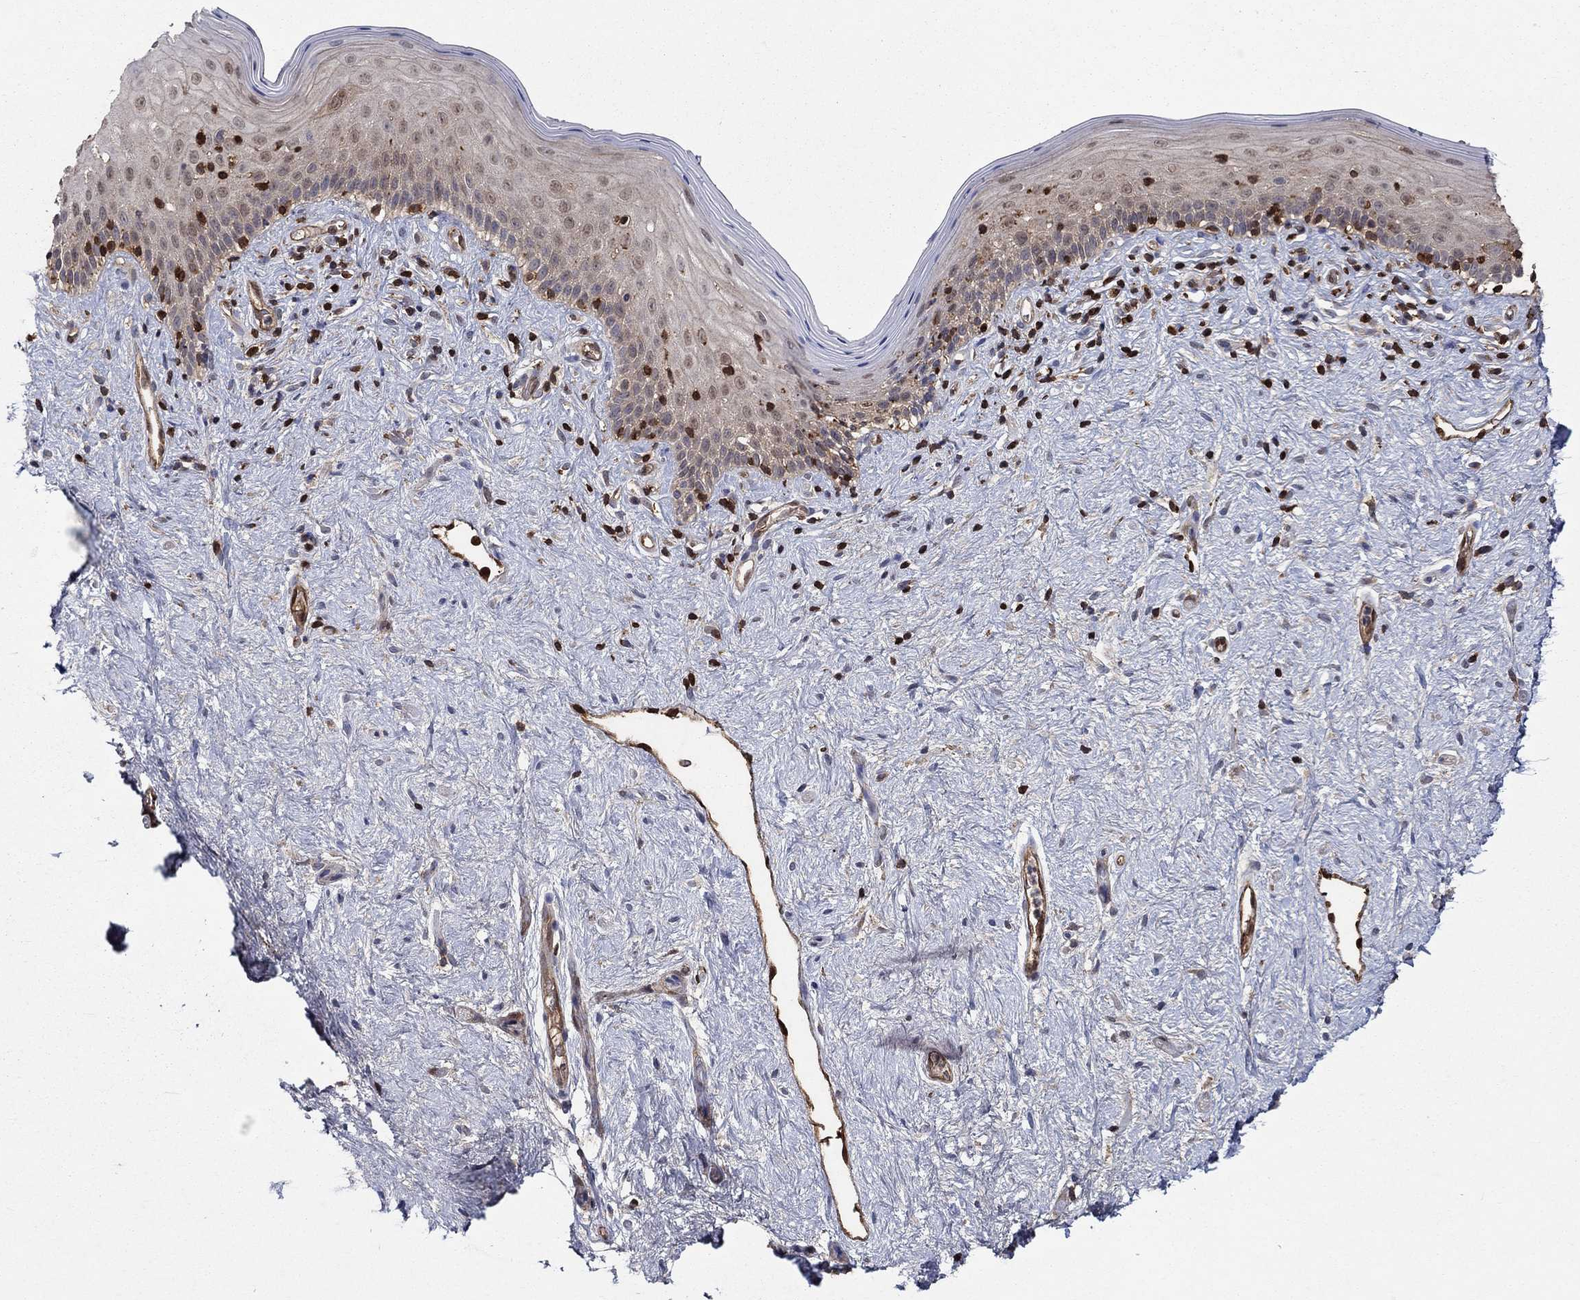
{"staining": {"intensity": "weak", "quantity": "25%-75%", "location": "cytoplasmic/membranous,nuclear"}, "tissue": "vagina", "cell_type": "Squamous epithelial cells", "image_type": "normal", "snomed": [{"axis": "morphology", "description": "Normal tissue, NOS"}, {"axis": "topography", "description": "Vagina"}], "caption": "Squamous epithelial cells demonstrate weak cytoplasmic/membranous,nuclear expression in approximately 25%-75% of cells in benign vagina. Nuclei are stained in blue.", "gene": "AGFG2", "patient": {"sex": "female", "age": 47}}